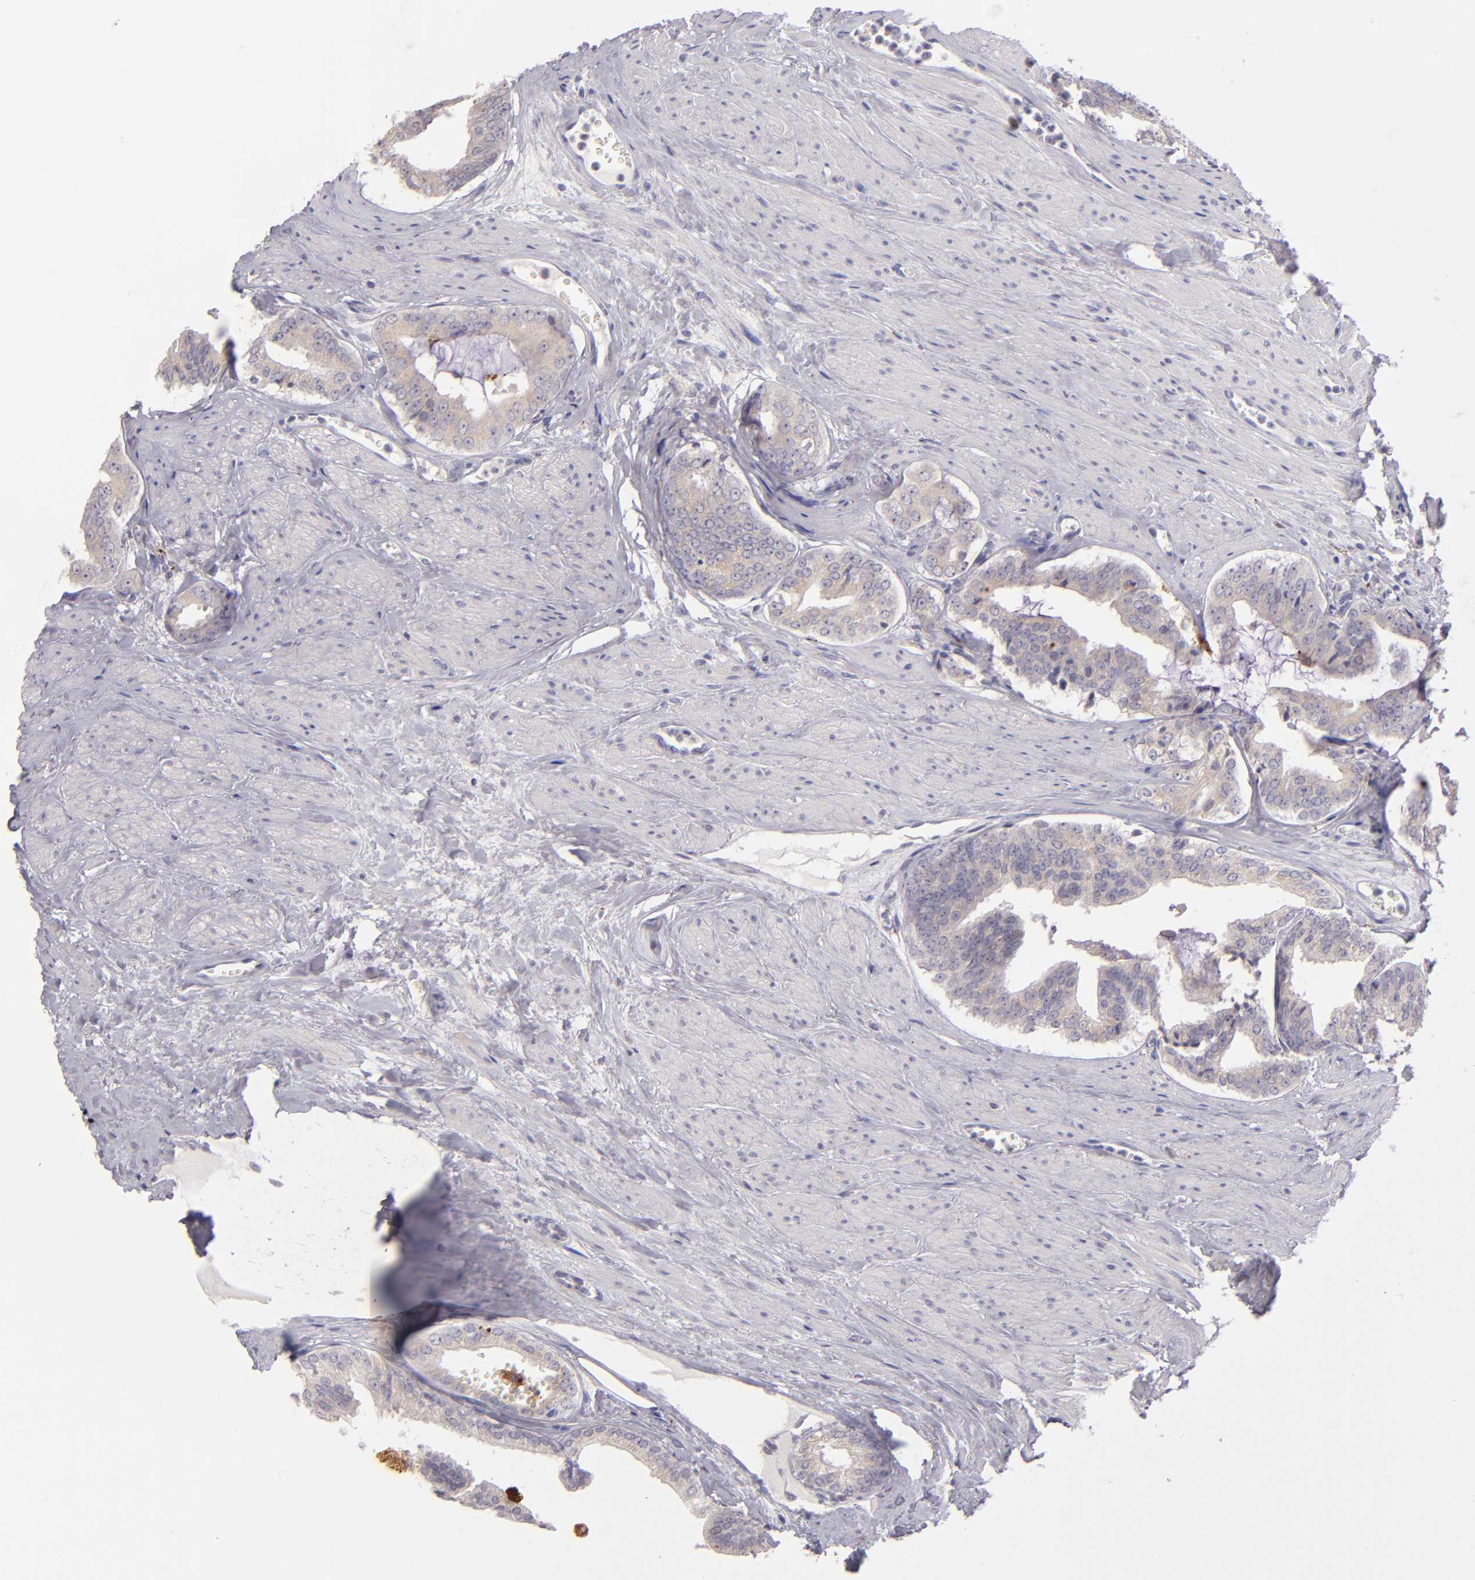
{"staining": {"intensity": "weak", "quantity": ">75%", "location": "cytoplasmic/membranous"}, "tissue": "prostate cancer", "cell_type": "Tumor cells", "image_type": "cancer", "snomed": [{"axis": "morphology", "description": "Adenocarcinoma, Medium grade"}, {"axis": "topography", "description": "Prostate"}], "caption": "A histopathology image showing weak cytoplasmic/membranous positivity in about >75% of tumor cells in prostate adenocarcinoma (medium-grade), as visualized by brown immunohistochemical staining.", "gene": "TRAF3", "patient": {"sex": "male", "age": 79}}